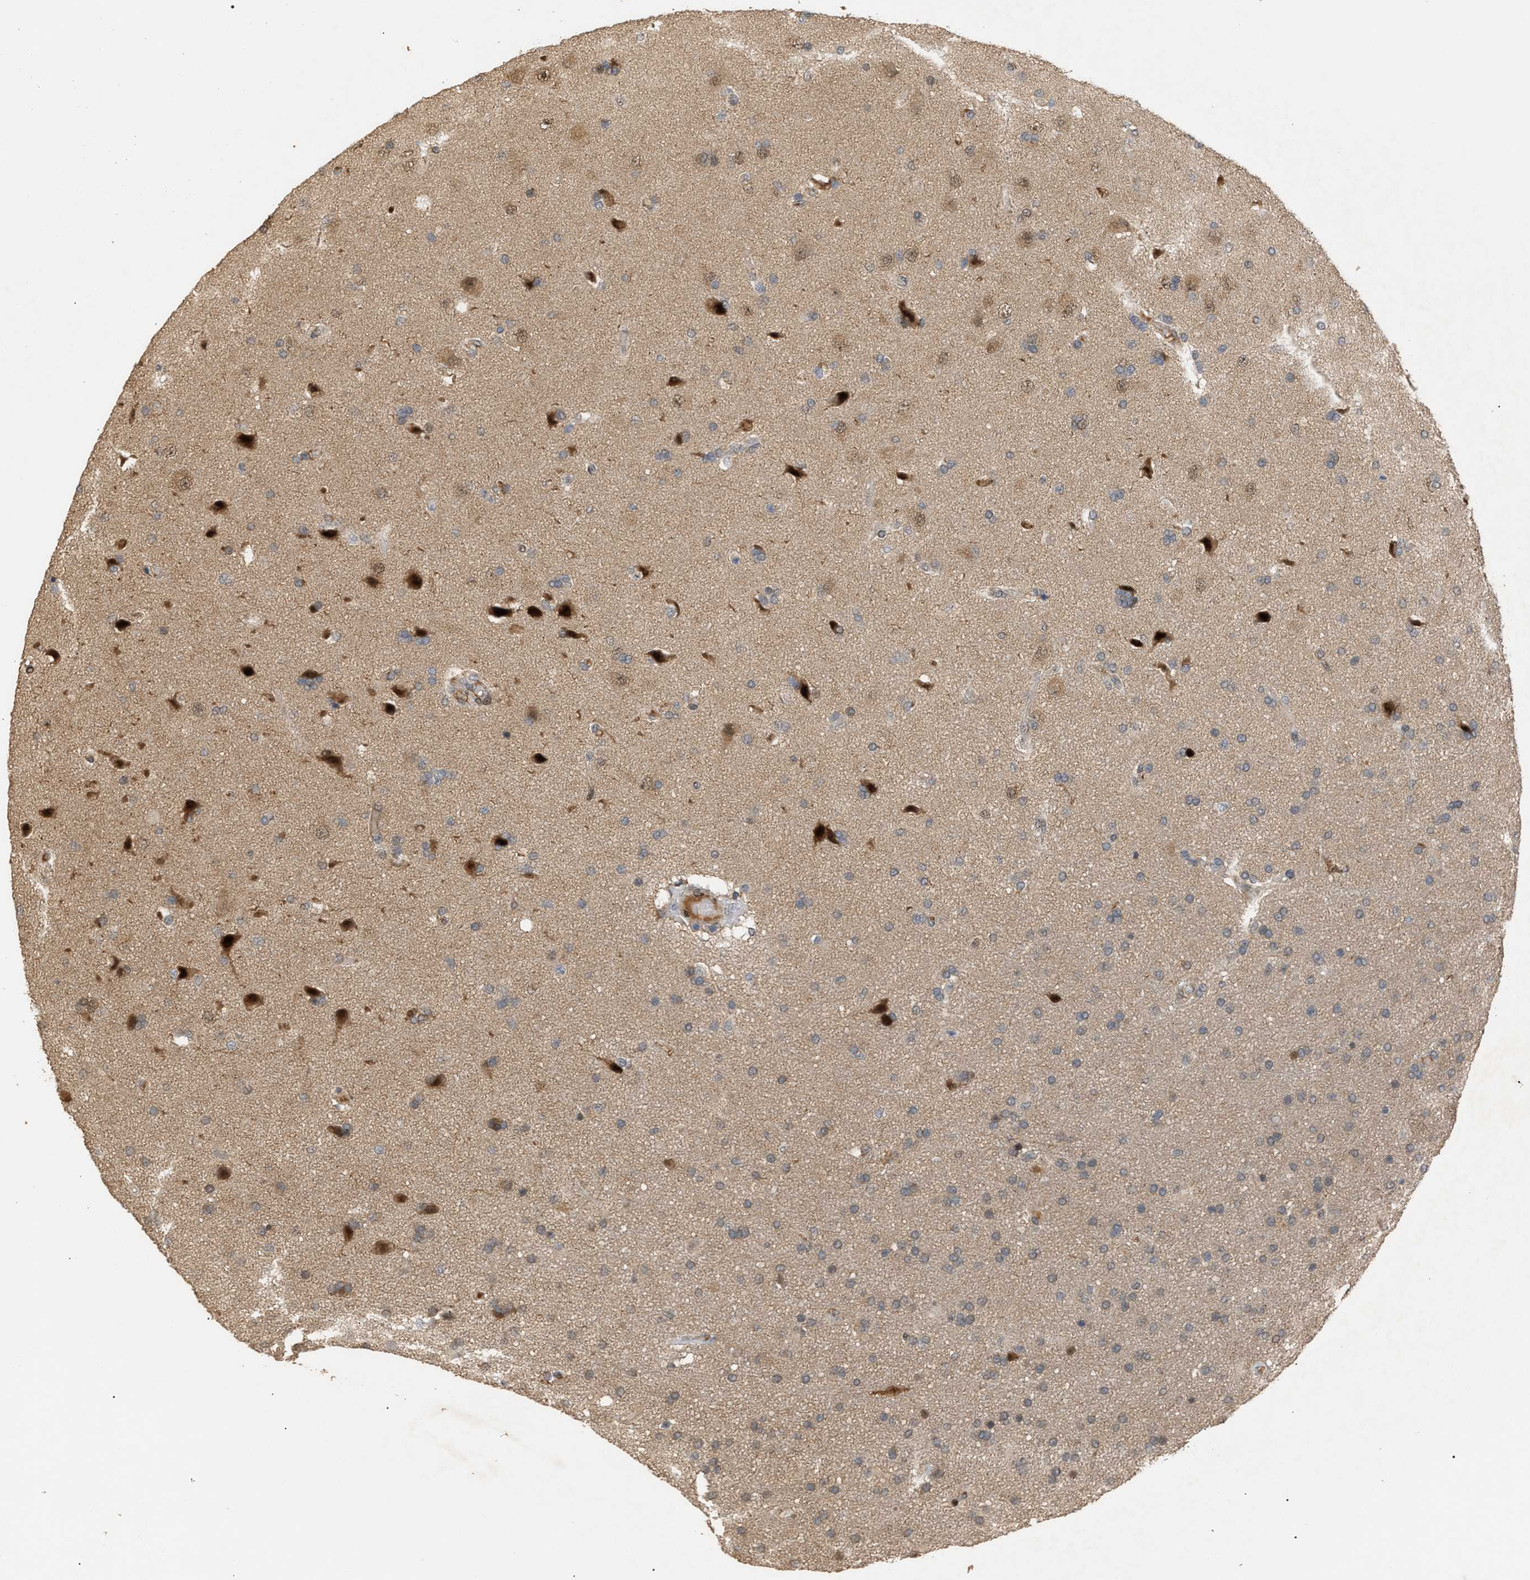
{"staining": {"intensity": "weak", "quantity": "<25%", "location": "cytoplasmic/membranous"}, "tissue": "glioma", "cell_type": "Tumor cells", "image_type": "cancer", "snomed": [{"axis": "morphology", "description": "Glioma, malignant, High grade"}, {"axis": "topography", "description": "Brain"}], "caption": "Tumor cells are negative for protein expression in human malignant high-grade glioma.", "gene": "ZFAND5", "patient": {"sex": "male", "age": 72}}